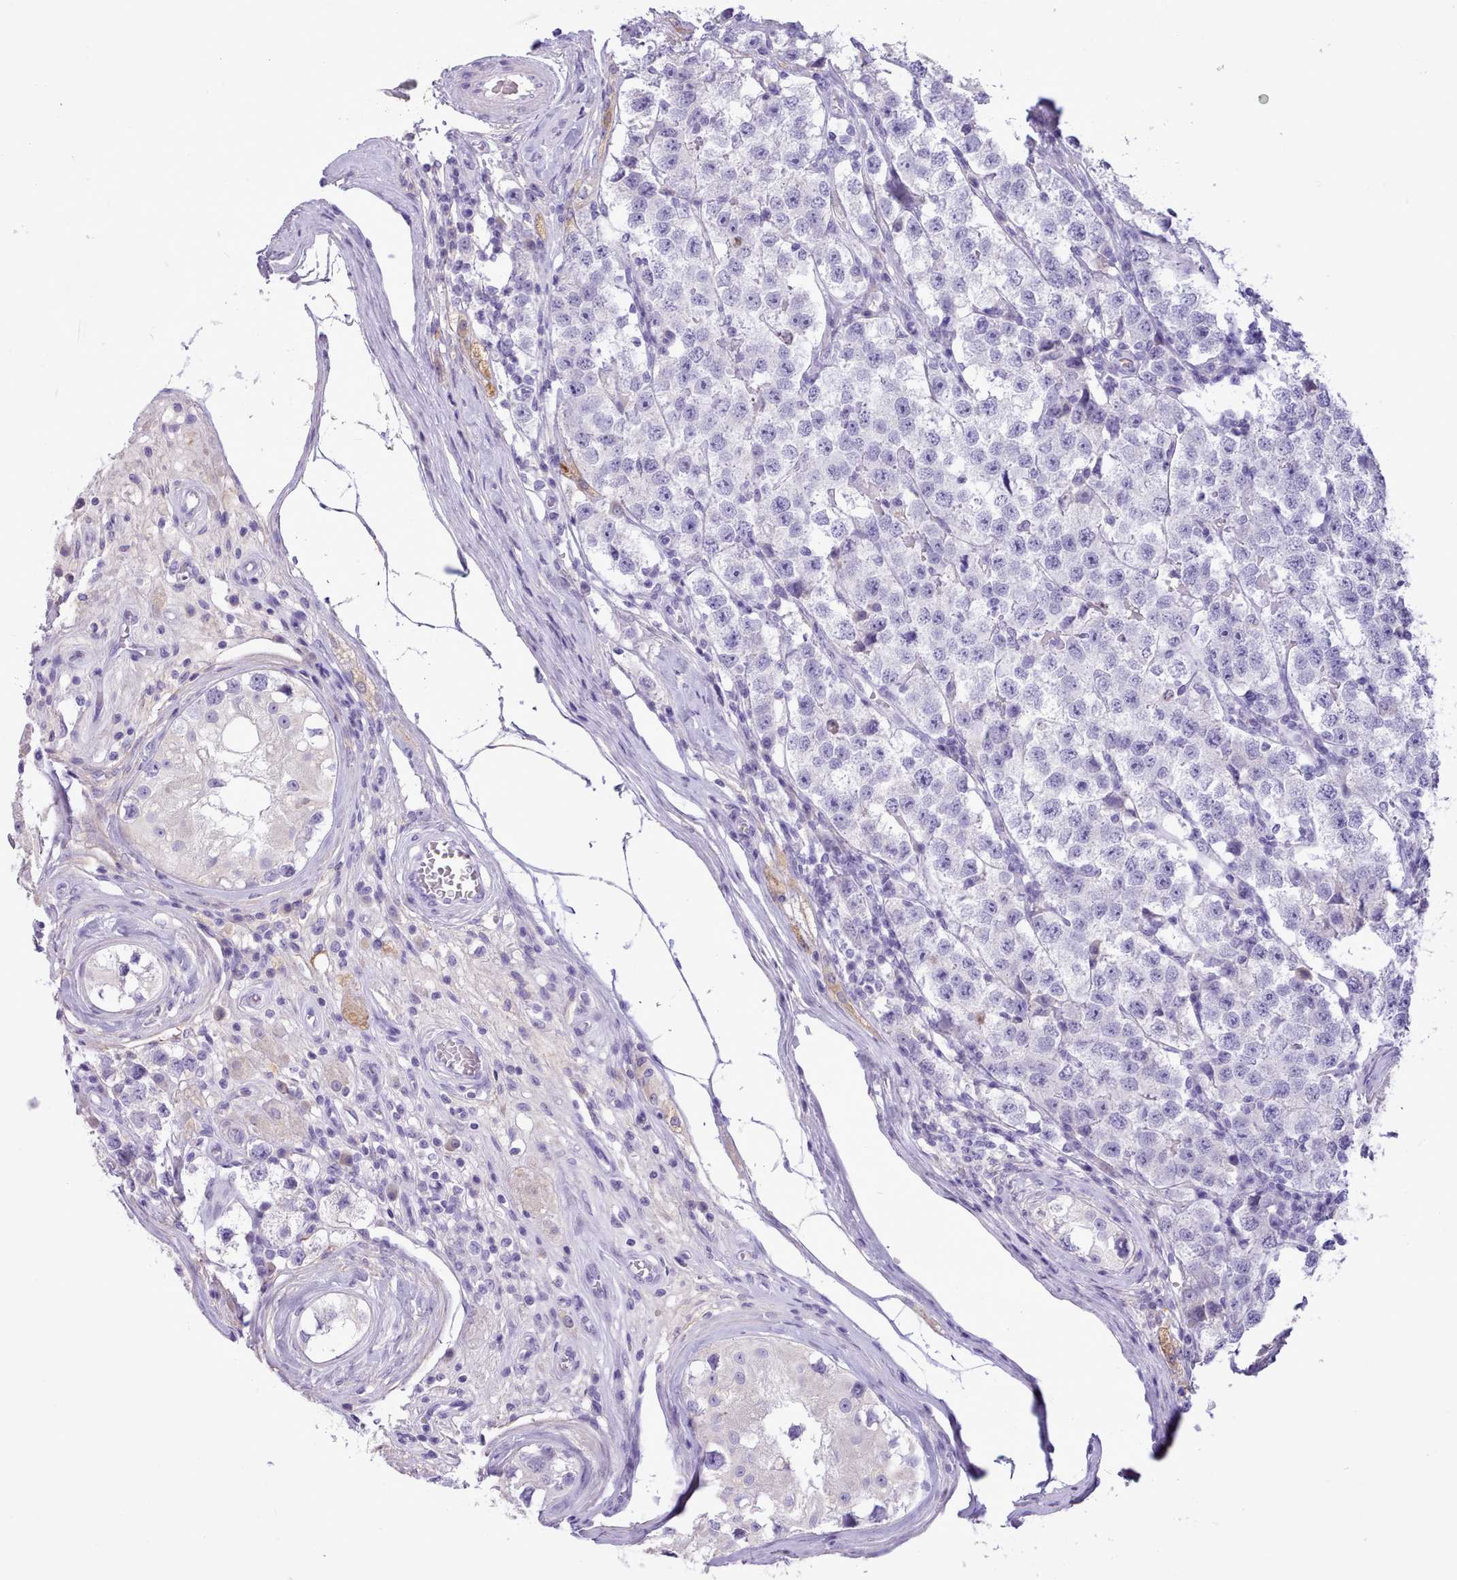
{"staining": {"intensity": "negative", "quantity": "none", "location": "none"}, "tissue": "testis cancer", "cell_type": "Tumor cells", "image_type": "cancer", "snomed": [{"axis": "morphology", "description": "Seminoma, NOS"}, {"axis": "topography", "description": "Testis"}], "caption": "Immunohistochemistry (IHC) photomicrograph of human testis cancer stained for a protein (brown), which demonstrates no staining in tumor cells.", "gene": "CYP2A13", "patient": {"sex": "male", "age": 34}}